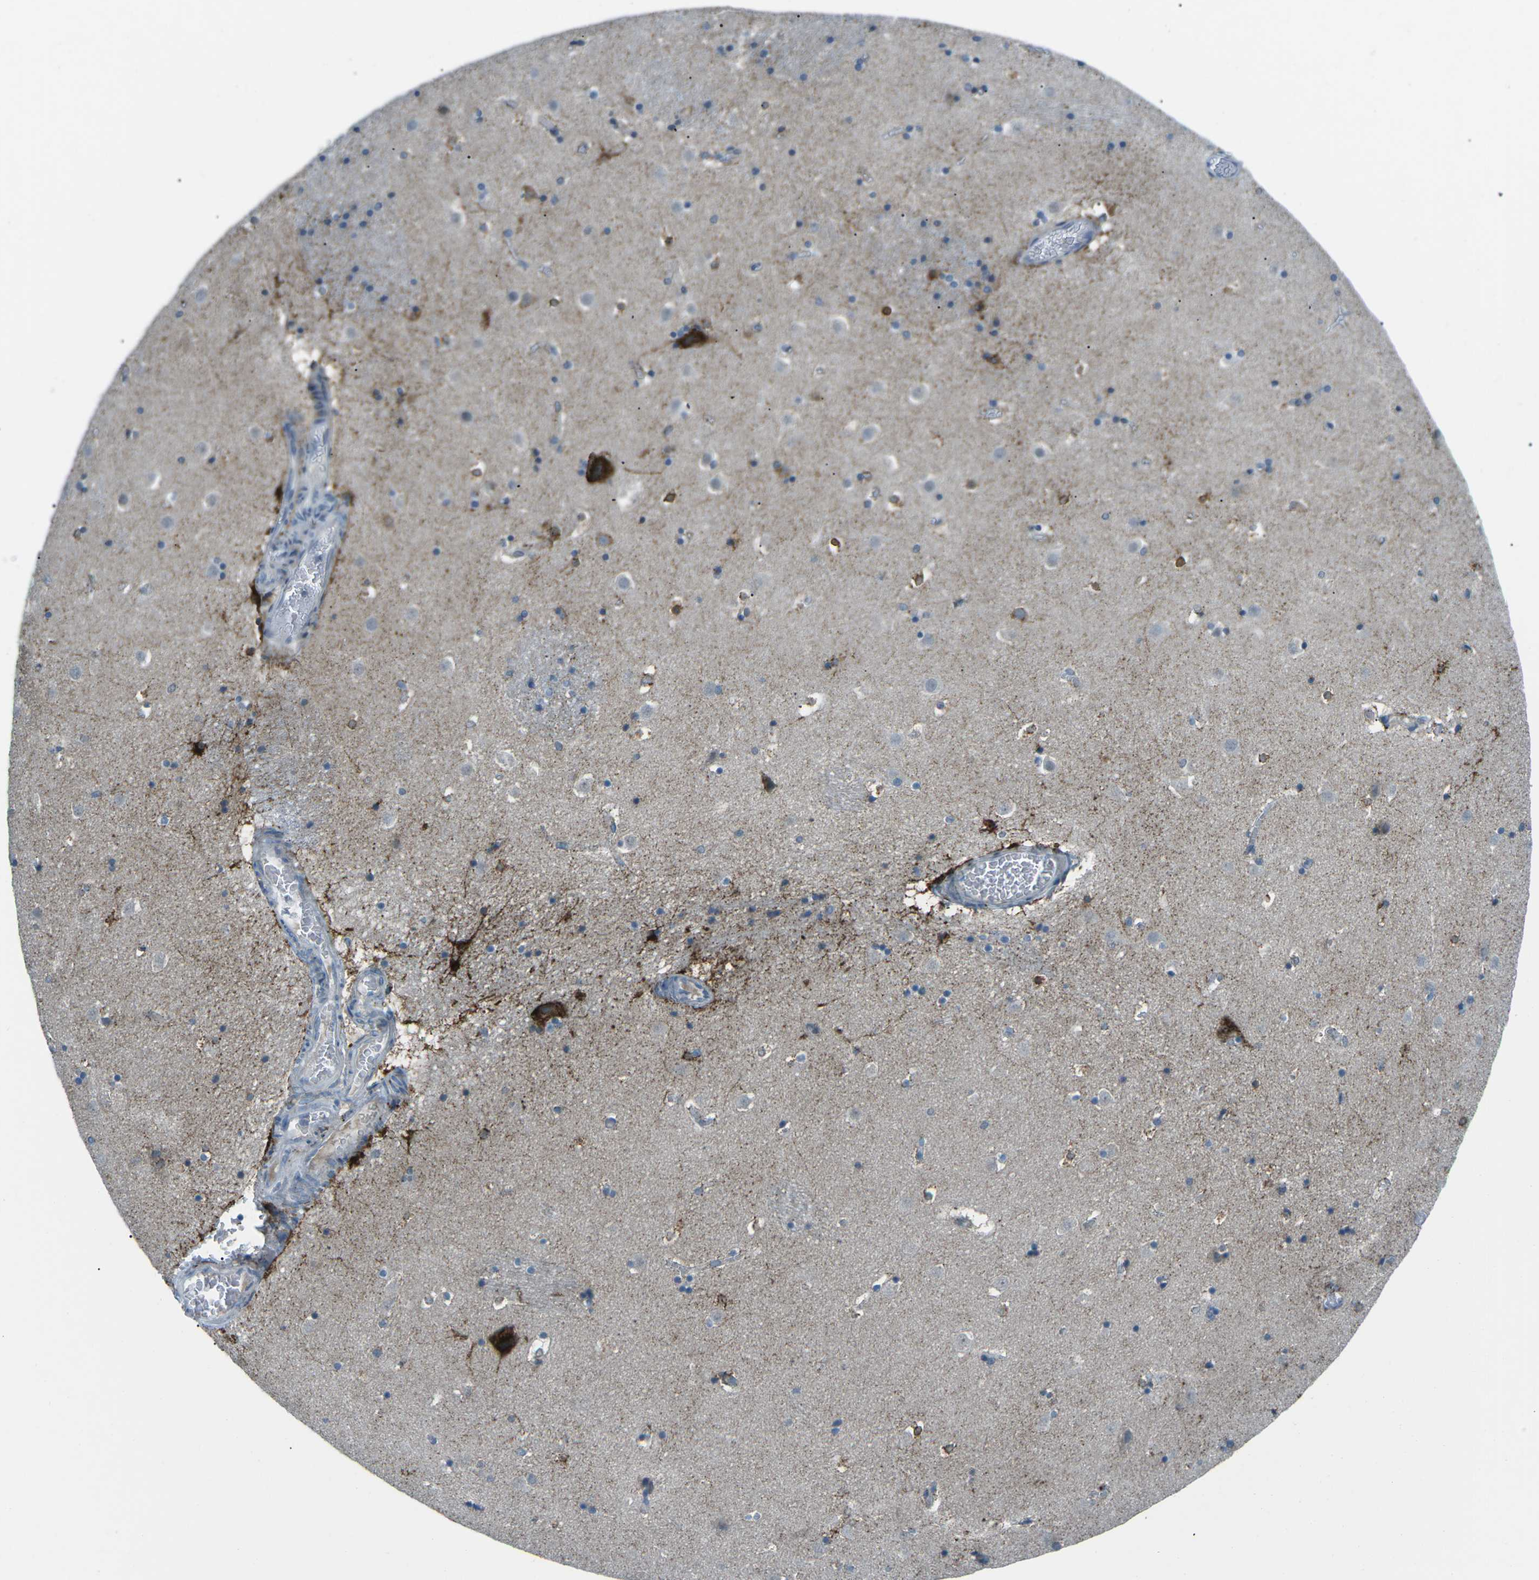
{"staining": {"intensity": "strong", "quantity": "25%-75%", "location": "cytoplasmic/membranous"}, "tissue": "caudate", "cell_type": "Glial cells", "image_type": "normal", "snomed": [{"axis": "morphology", "description": "Normal tissue, NOS"}, {"axis": "topography", "description": "Lateral ventricle wall"}], "caption": "Protein analysis of unremarkable caudate demonstrates strong cytoplasmic/membranous staining in approximately 25%-75% of glial cells.", "gene": "PRKCA", "patient": {"sex": "male", "age": 45}}